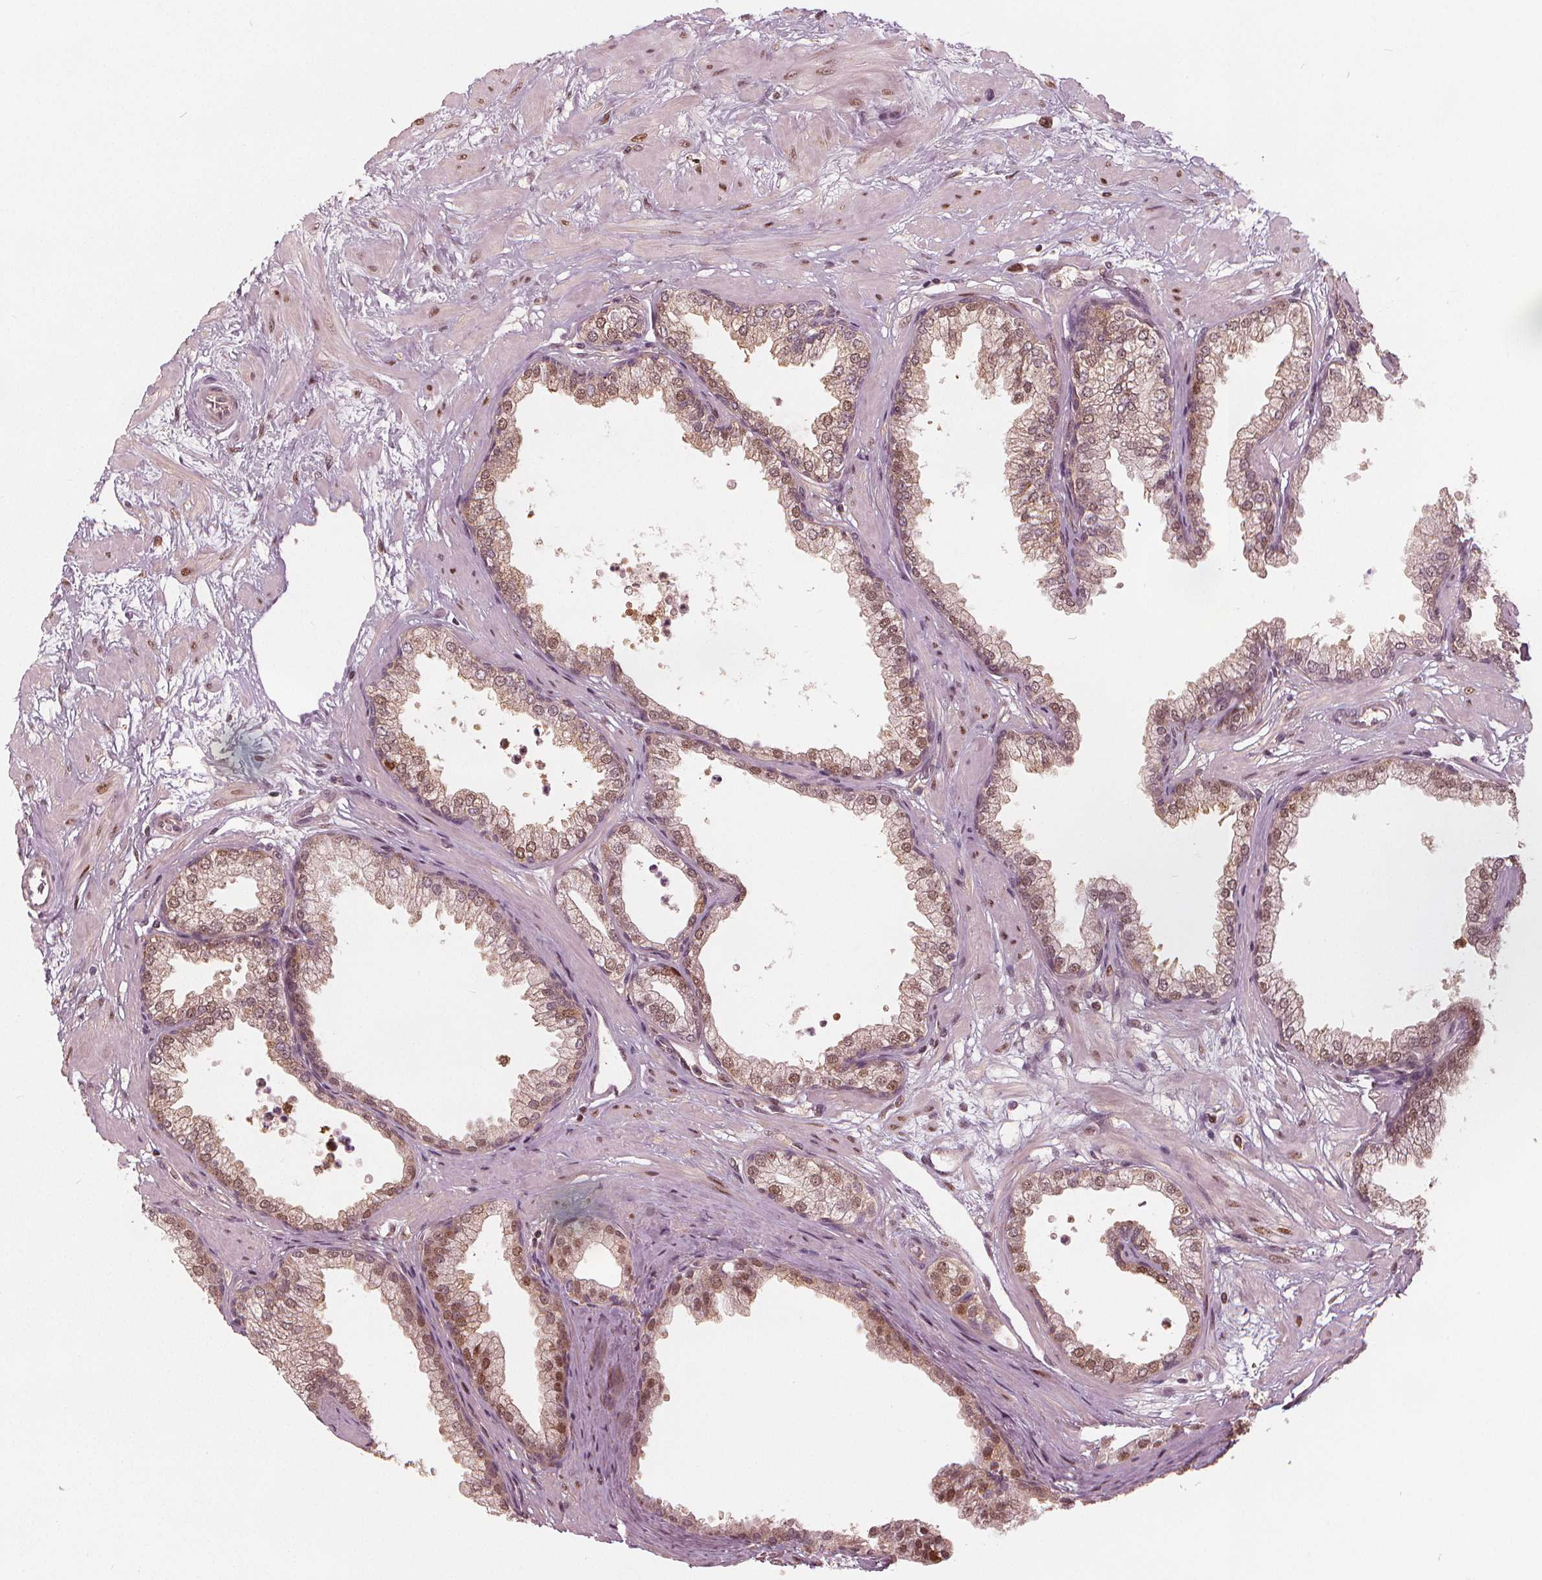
{"staining": {"intensity": "moderate", "quantity": "25%-75%", "location": "nuclear"}, "tissue": "prostate", "cell_type": "Glandular cells", "image_type": "normal", "snomed": [{"axis": "morphology", "description": "Normal tissue, NOS"}, {"axis": "topography", "description": "Prostate"}], "caption": "A high-resolution image shows IHC staining of unremarkable prostate, which displays moderate nuclear expression in about 25%-75% of glandular cells. (DAB (3,3'-diaminobenzidine) IHC with brightfield microscopy, high magnification).", "gene": "SQSTM1", "patient": {"sex": "male", "age": 37}}